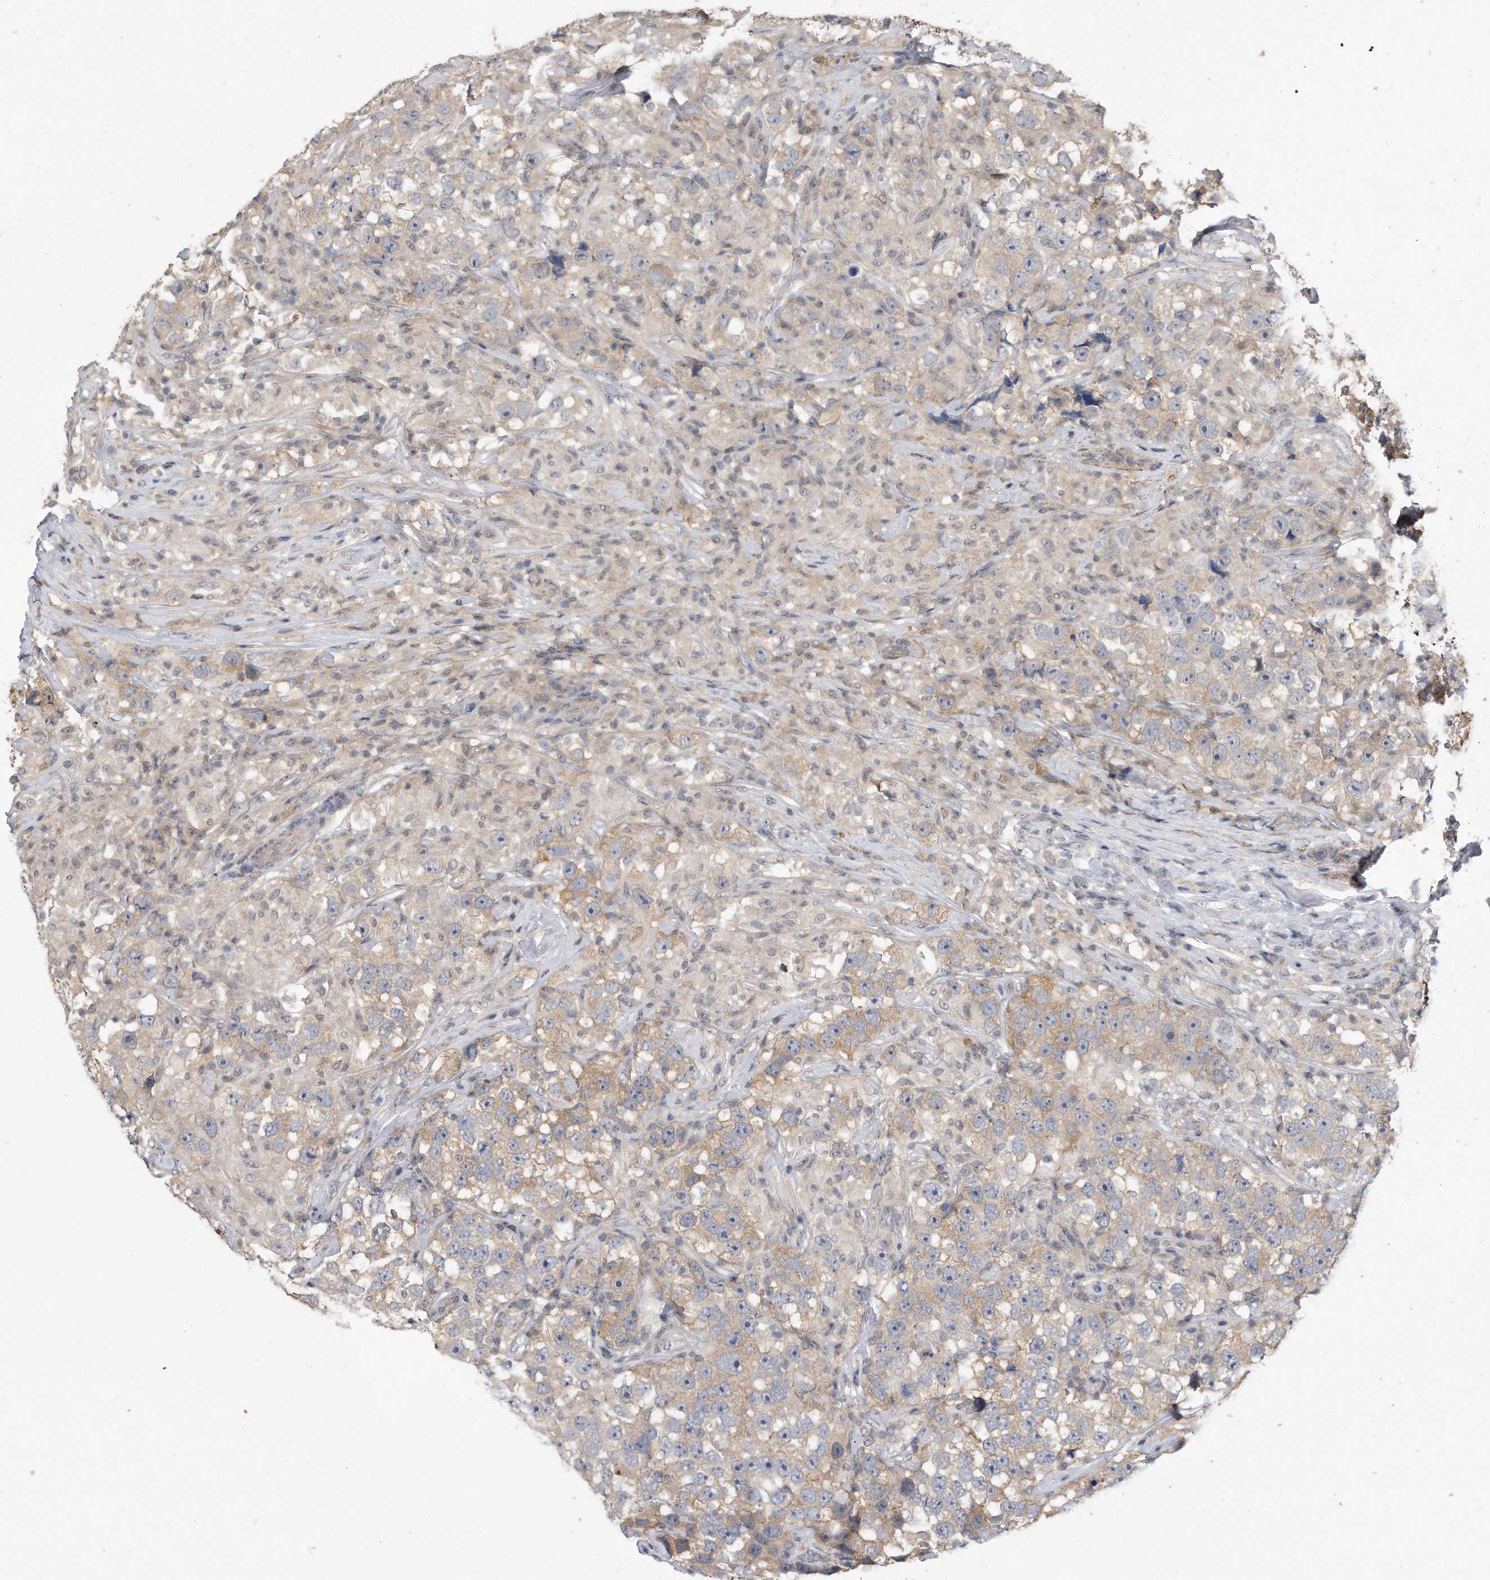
{"staining": {"intensity": "weak", "quantity": "<25%", "location": "cytoplasmic/membranous"}, "tissue": "testis cancer", "cell_type": "Tumor cells", "image_type": "cancer", "snomed": [{"axis": "morphology", "description": "Seminoma, NOS"}, {"axis": "topography", "description": "Testis"}], "caption": "Immunohistochemical staining of seminoma (testis) exhibits no significant expression in tumor cells. (DAB (3,3'-diaminobenzidine) immunohistochemistry, high magnification).", "gene": "TCP1", "patient": {"sex": "male", "age": 49}}